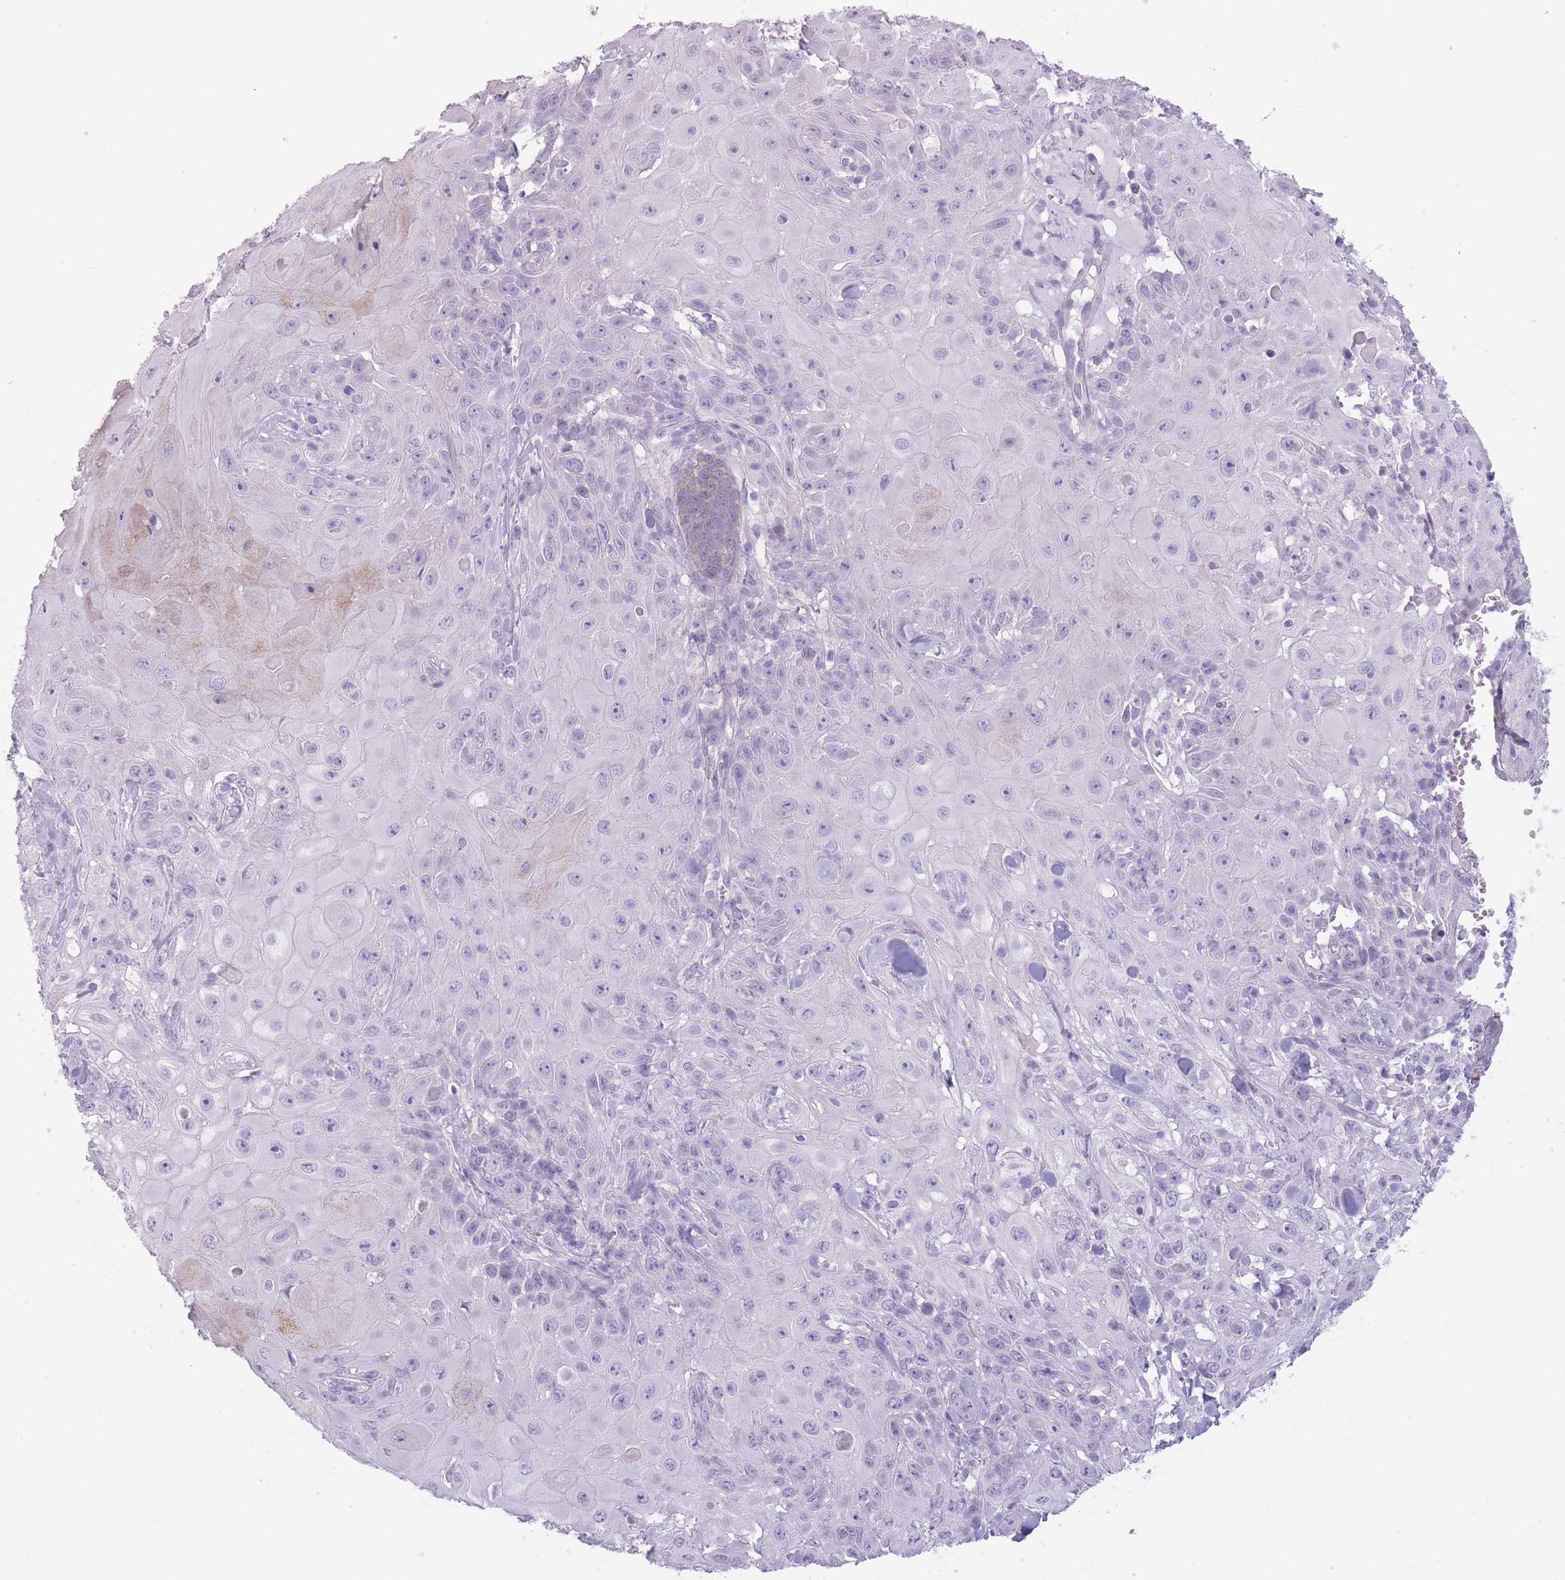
{"staining": {"intensity": "negative", "quantity": "none", "location": "none"}, "tissue": "skin cancer", "cell_type": "Tumor cells", "image_type": "cancer", "snomed": [{"axis": "morphology", "description": "Normal tissue, NOS"}, {"axis": "morphology", "description": "Squamous cell carcinoma, NOS"}, {"axis": "topography", "description": "Skin"}, {"axis": "topography", "description": "Cartilage tissue"}], "caption": "This is an IHC histopathology image of human skin squamous cell carcinoma. There is no expression in tumor cells.", "gene": "TMEM236", "patient": {"sex": "female", "age": 79}}